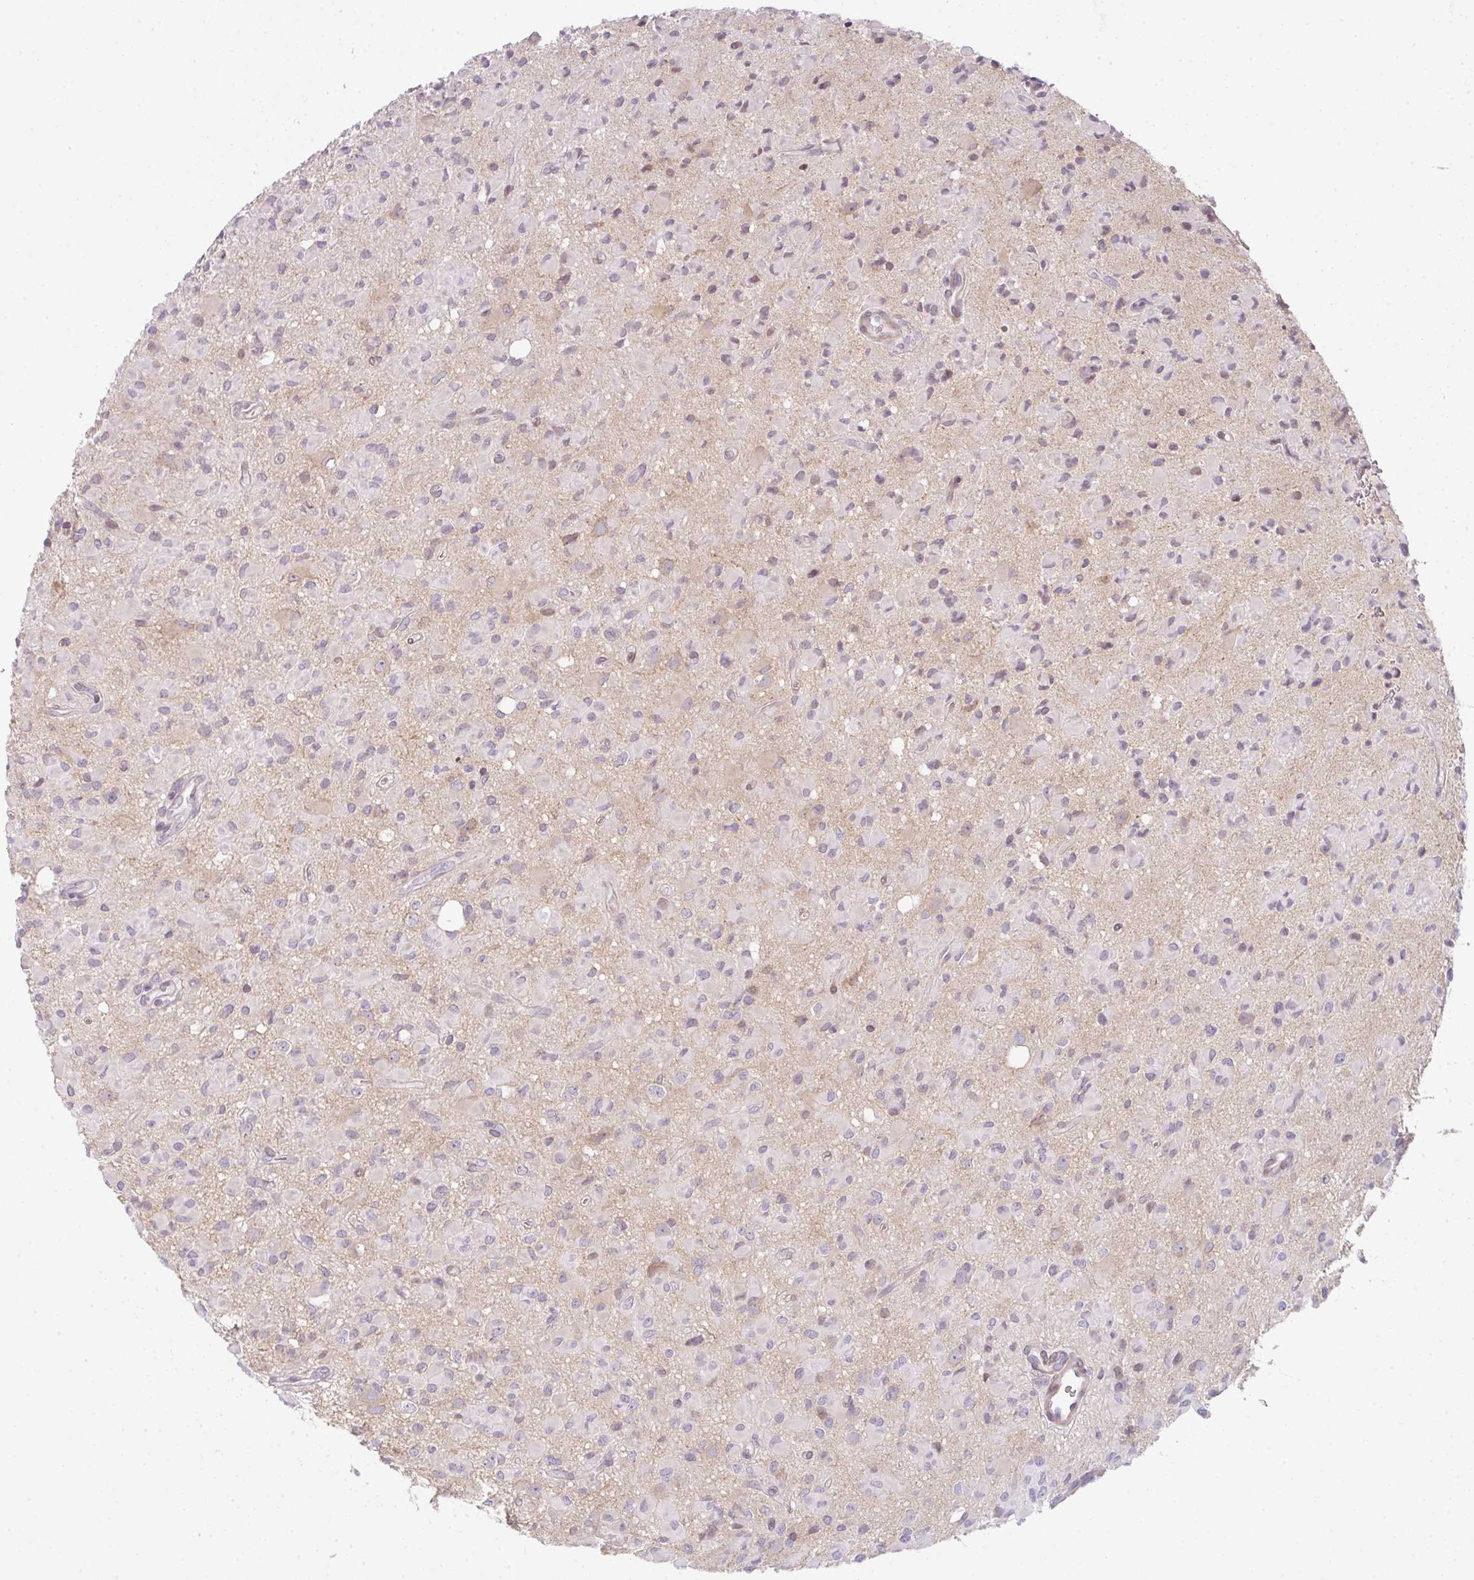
{"staining": {"intensity": "negative", "quantity": "none", "location": "none"}, "tissue": "glioma", "cell_type": "Tumor cells", "image_type": "cancer", "snomed": [{"axis": "morphology", "description": "Glioma, malignant, Low grade"}, {"axis": "topography", "description": "Brain"}], "caption": "This is an immunohistochemistry (IHC) micrograph of malignant glioma (low-grade). There is no positivity in tumor cells.", "gene": "TMEM237", "patient": {"sex": "female", "age": 33}}